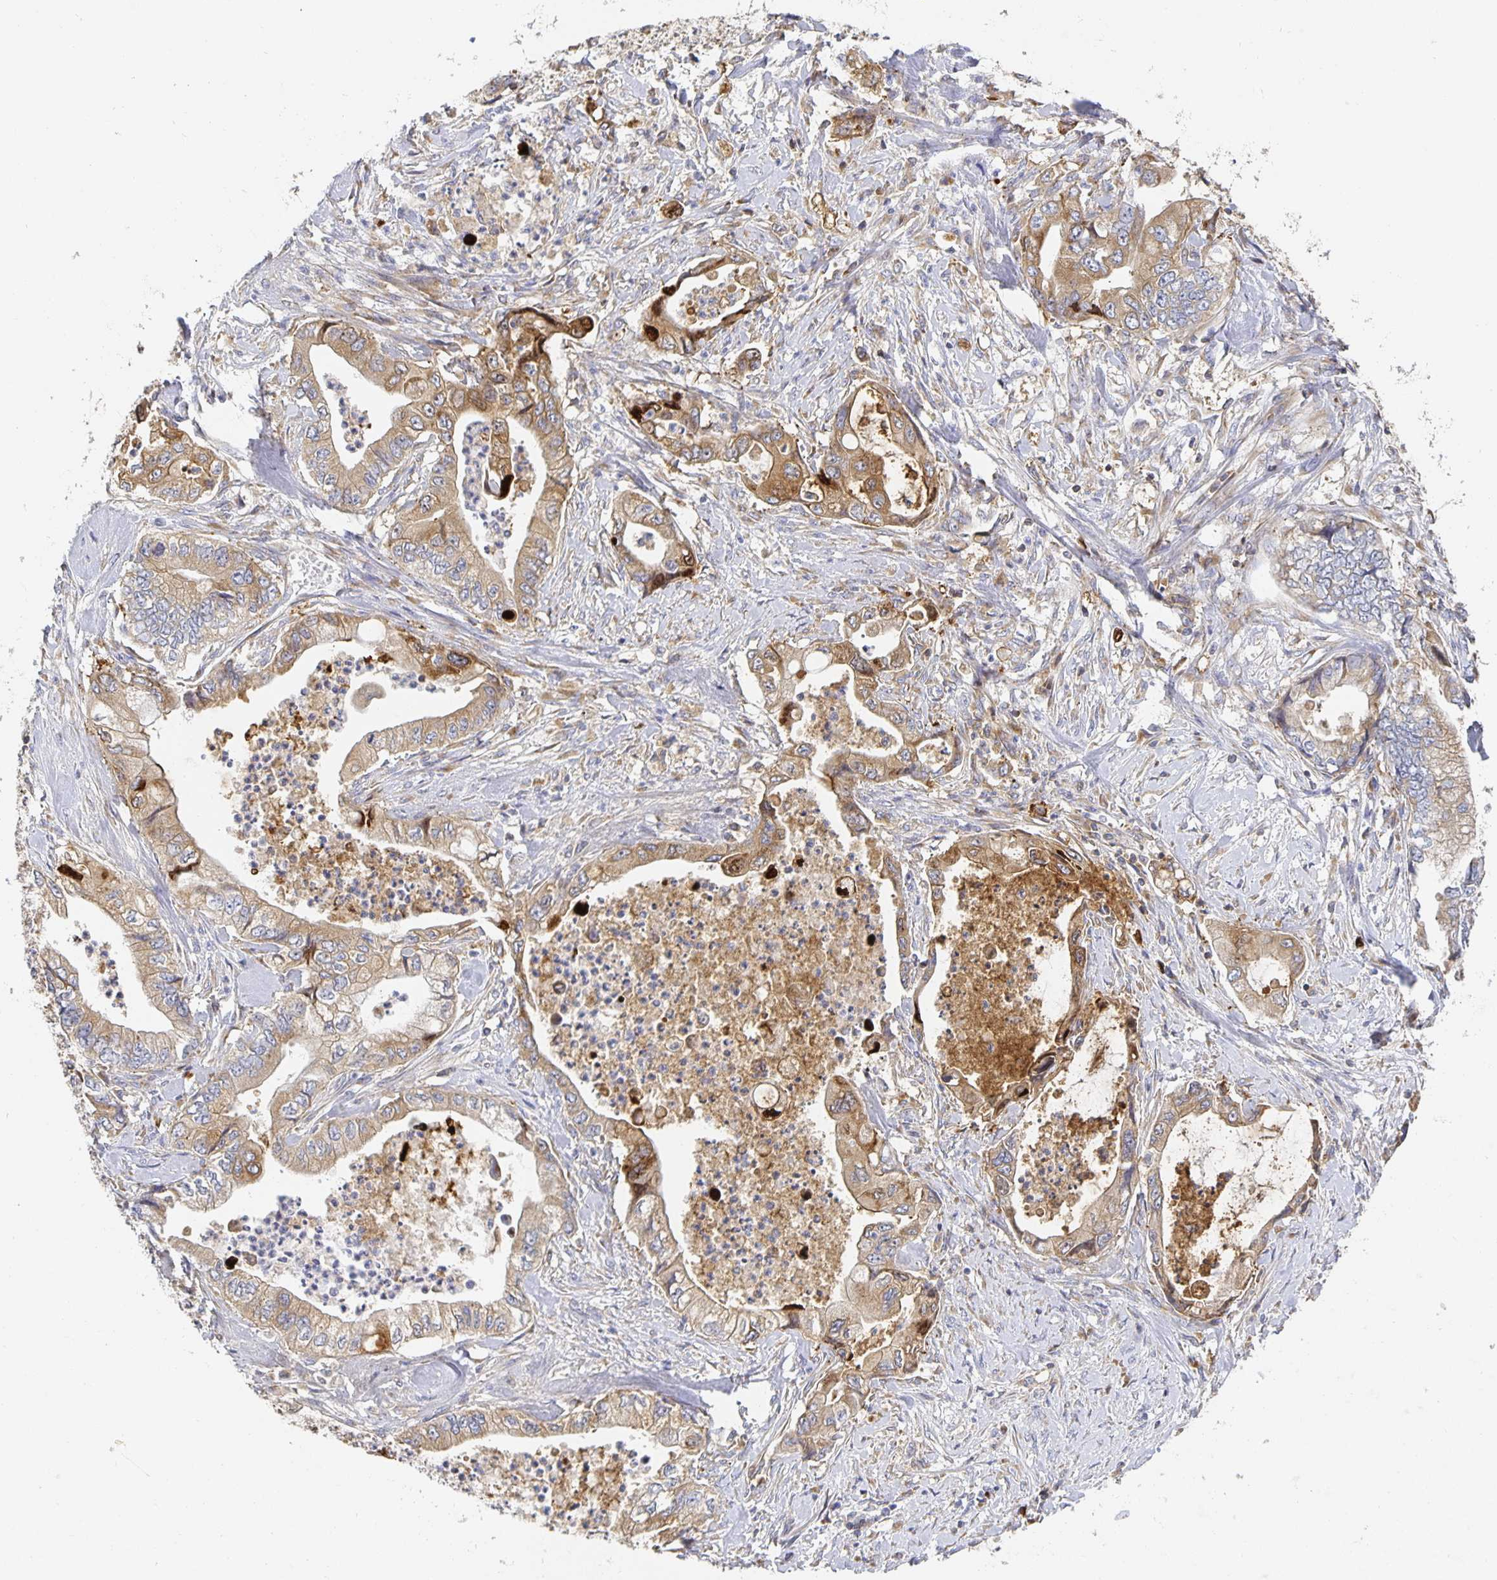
{"staining": {"intensity": "weak", "quantity": ">75%", "location": "cytoplasmic/membranous"}, "tissue": "stomach cancer", "cell_type": "Tumor cells", "image_type": "cancer", "snomed": [{"axis": "morphology", "description": "Adenocarcinoma, NOS"}, {"axis": "topography", "description": "Pancreas"}, {"axis": "topography", "description": "Stomach, upper"}], "caption": "Stomach cancer tissue demonstrates weak cytoplasmic/membranous staining in approximately >75% of tumor cells", "gene": "NOMO1", "patient": {"sex": "male", "age": 77}}